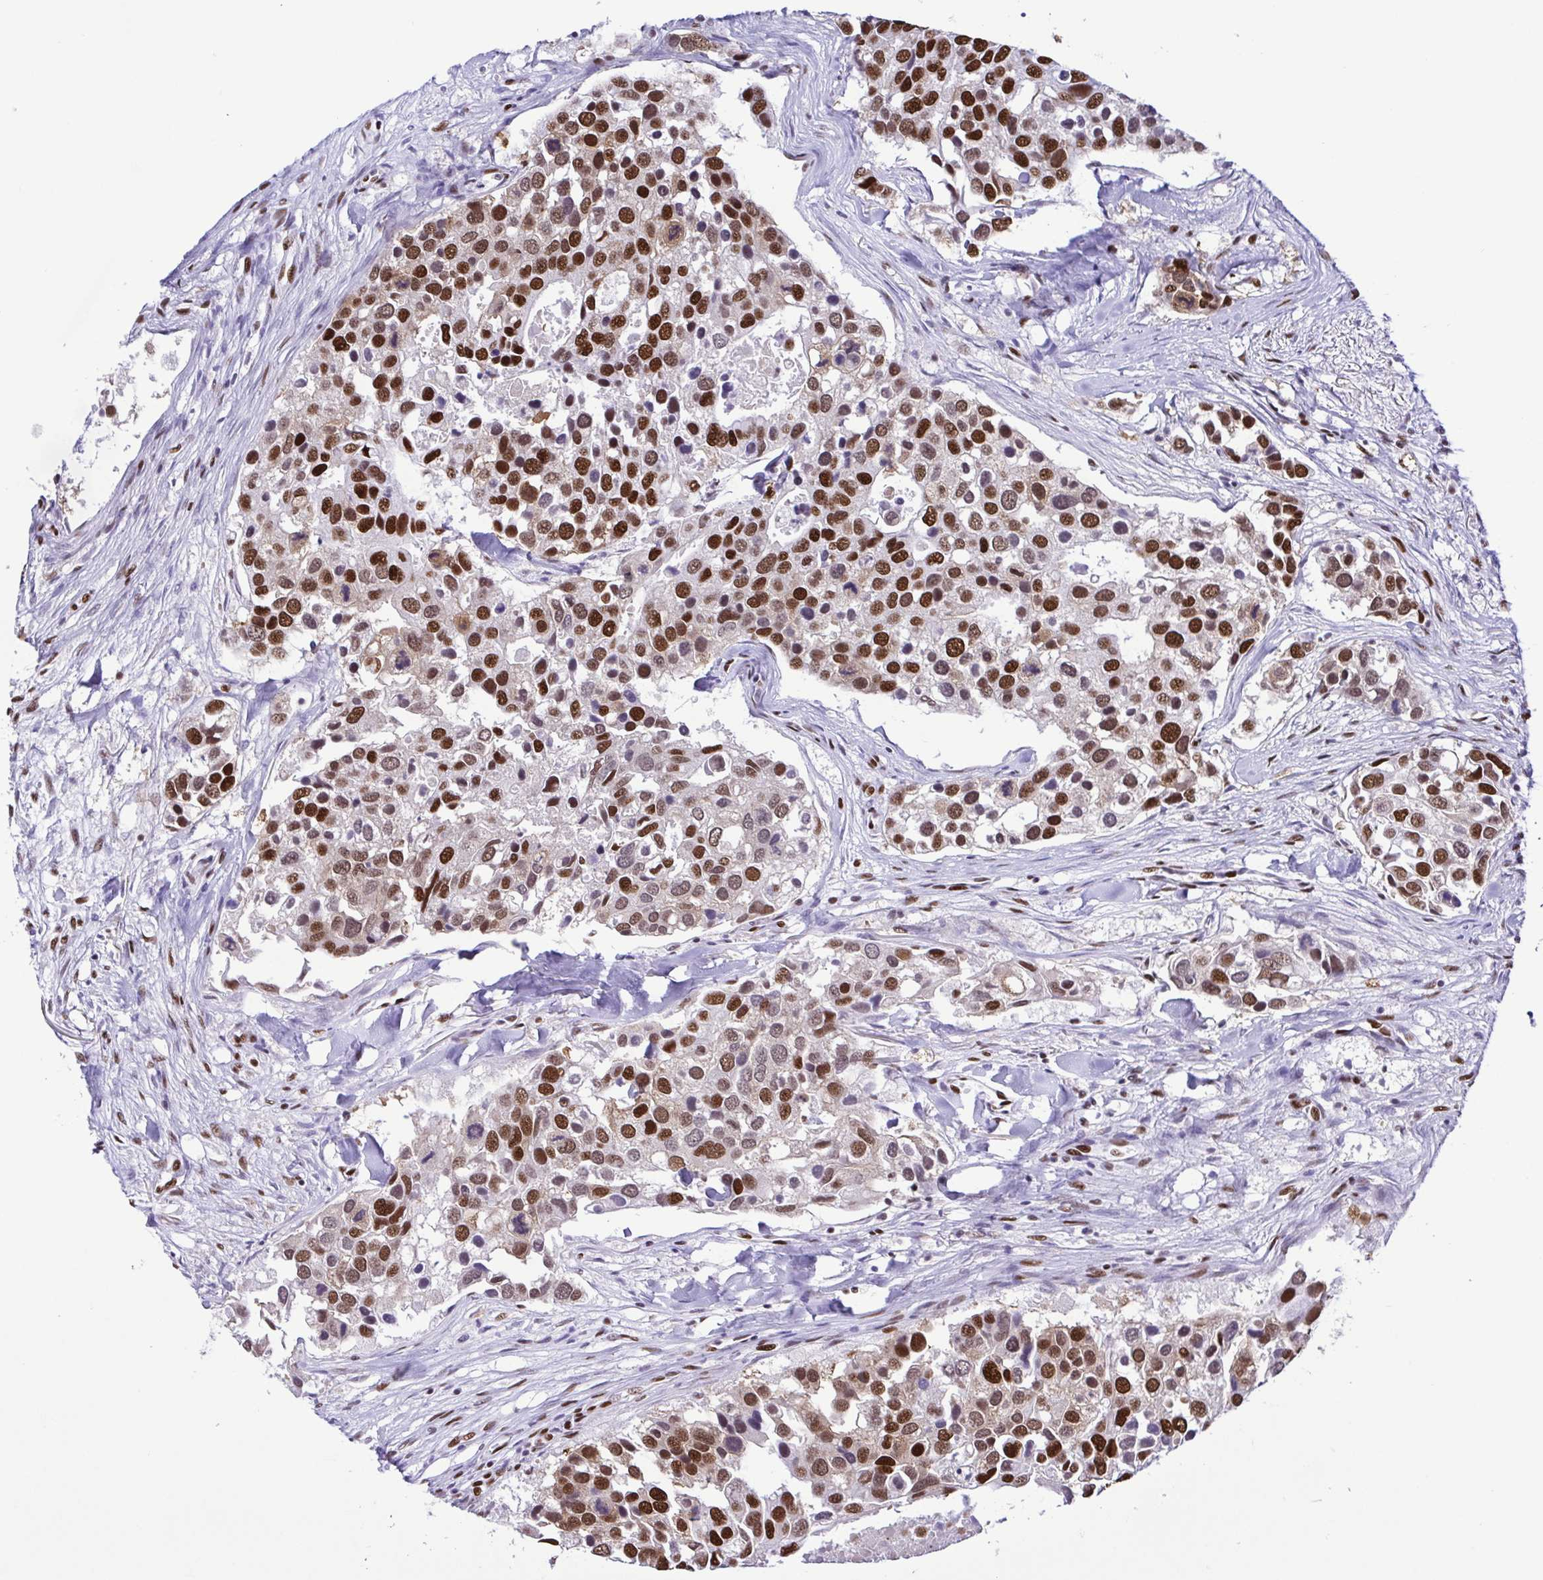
{"staining": {"intensity": "strong", "quantity": "25%-75%", "location": "nuclear"}, "tissue": "breast cancer", "cell_type": "Tumor cells", "image_type": "cancer", "snomed": [{"axis": "morphology", "description": "Duct carcinoma"}, {"axis": "topography", "description": "Breast"}], "caption": "Tumor cells show strong nuclear expression in about 25%-75% of cells in intraductal carcinoma (breast).", "gene": "TRIM28", "patient": {"sex": "female", "age": 83}}